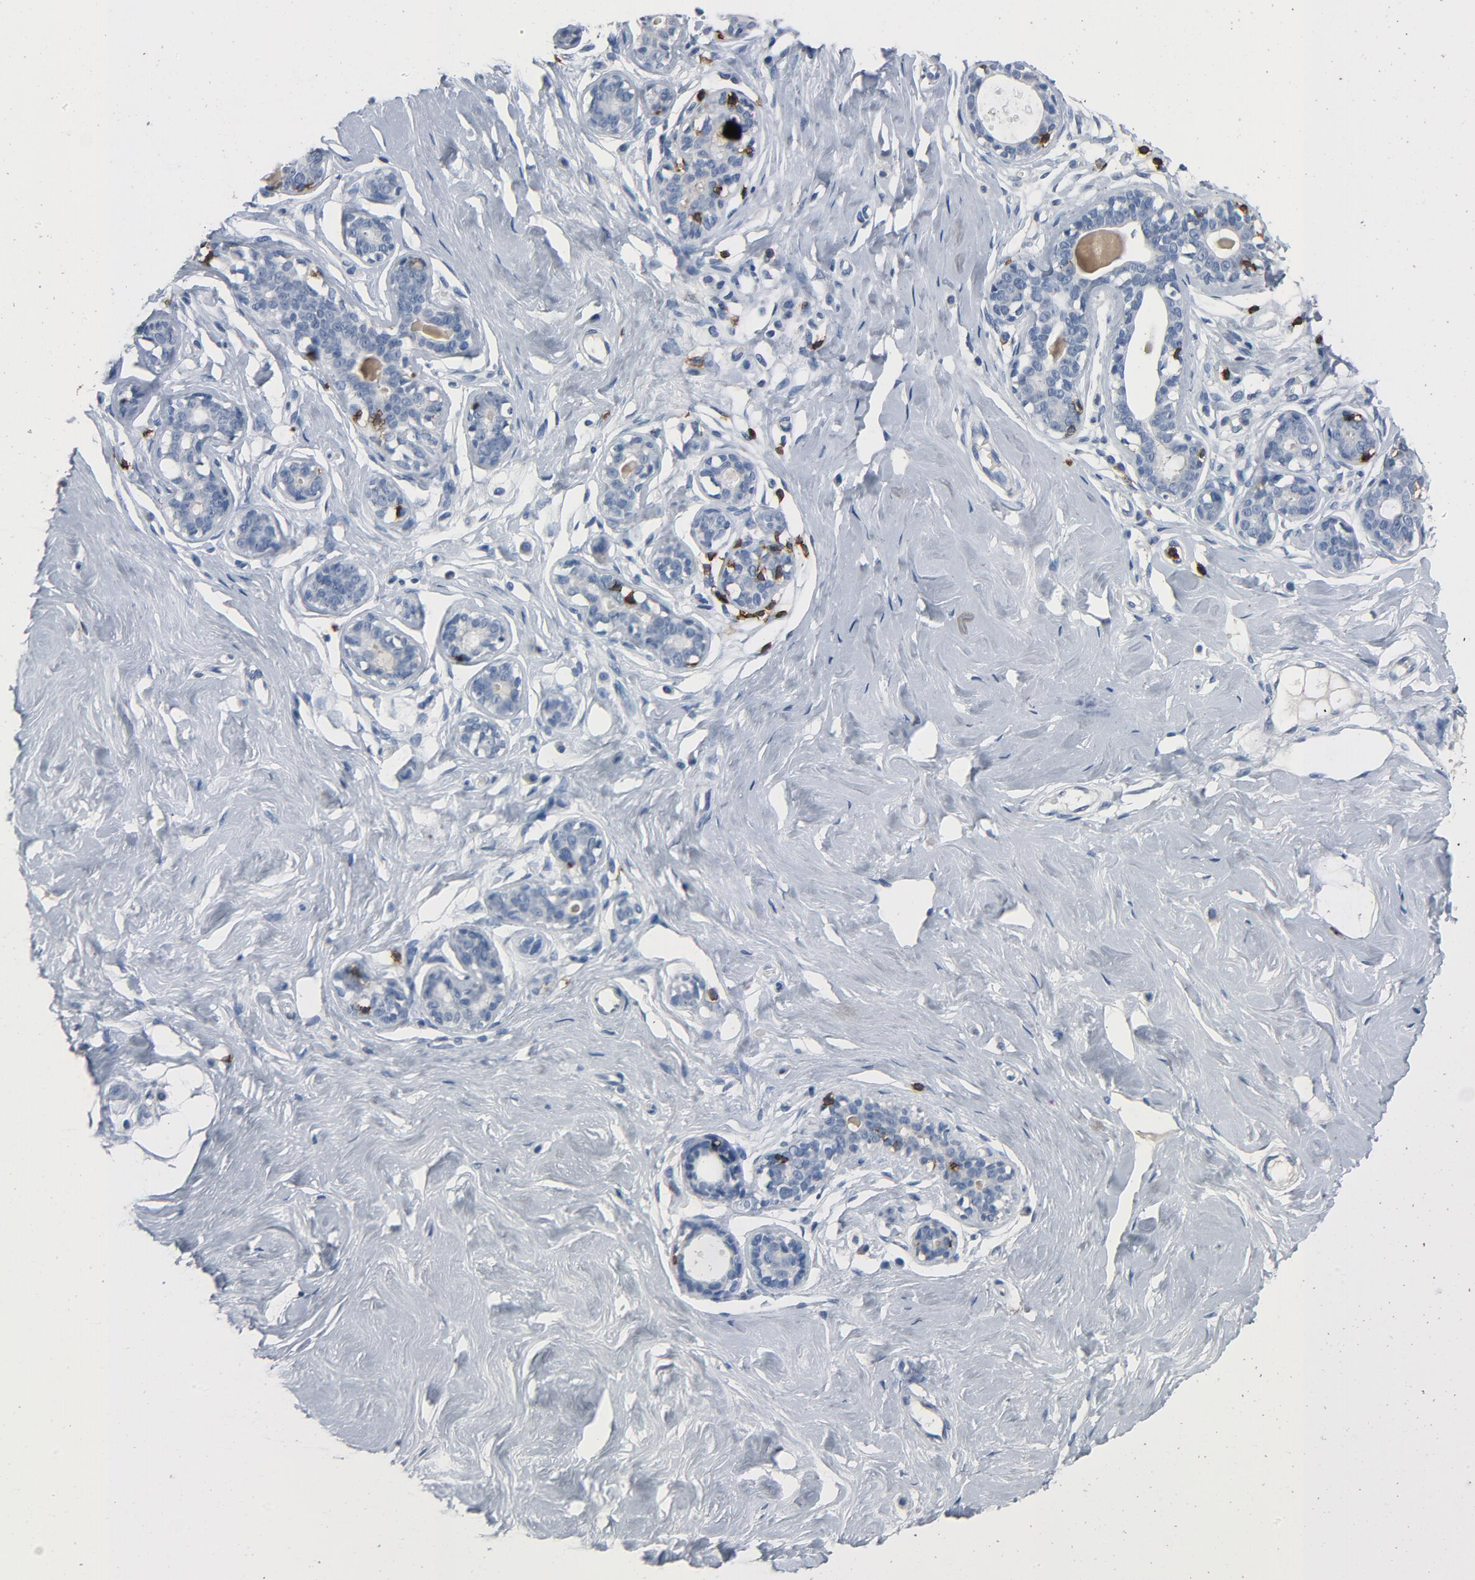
{"staining": {"intensity": "negative", "quantity": "none", "location": "none"}, "tissue": "breast", "cell_type": "Glandular cells", "image_type": "normal", "snomed": [{"axis": "morphology", "description": "Normal tissue, NOS"}, {"axis": "topography", "description": "Breast"}], "caption": "Immunohistochemistry (IHC) histopathology image of unremarkable breast: breast stained with DAB (3,3'-diaminobenzidine) demonstrates no significant protein positivity in glandular cells. (DAB IHC with hematoxylin counter stain).", "gene": "LCK", "patient": {"sex": "female", "age": 23}}